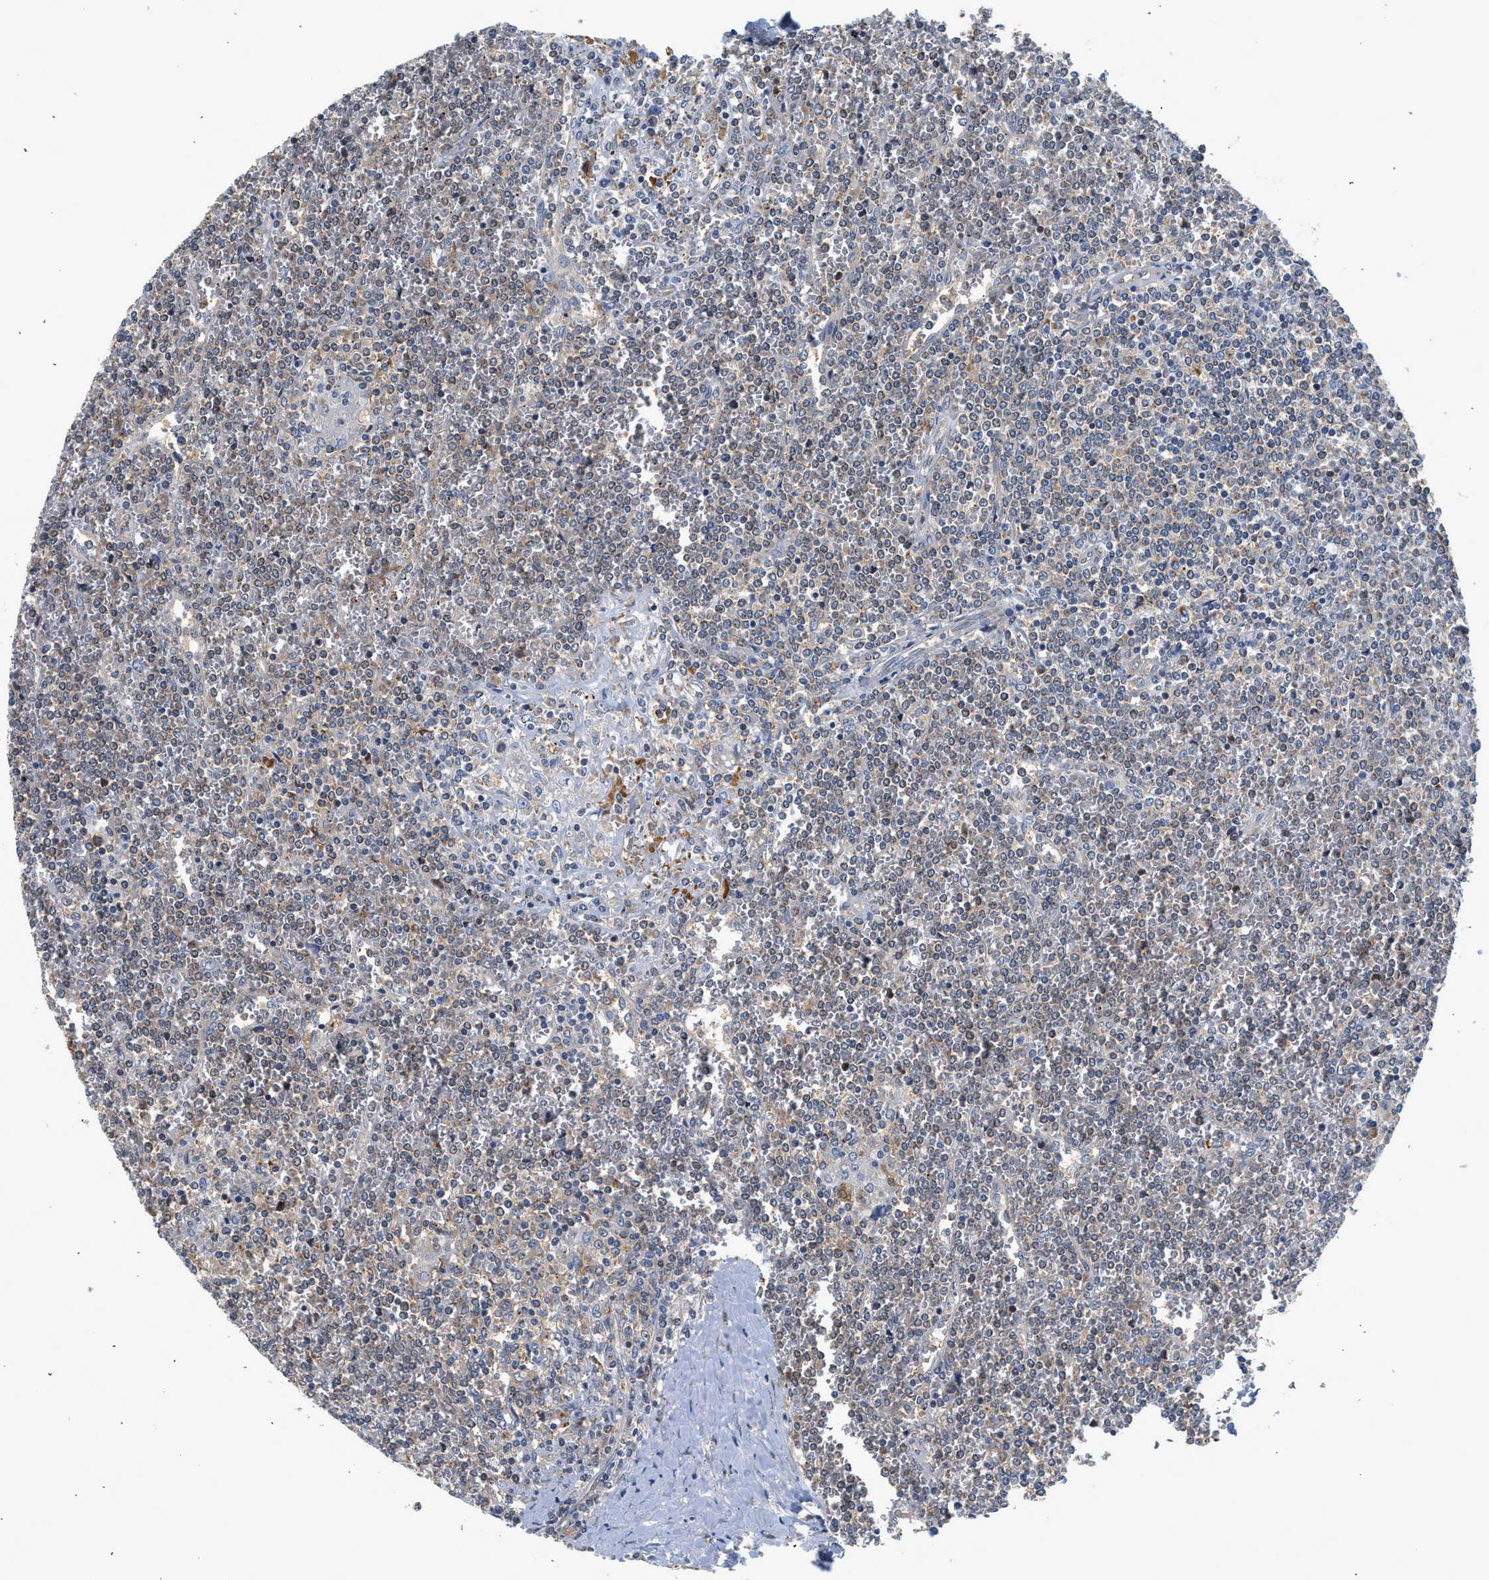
{"staining": {"intensity": "negative", "quantity": "none", "location": "none"}, "tissue": "lymphoma", "cell_type": "Tumor cells", "image_type": "cancer", "snomed": [{"axis": "morphology", "description": "Malignant lymphoma, non-Hodgkin's type, Low grade"}, {"axis": "topography", "description": "Spleen"}], "caption": "Immunohistochemistry image of human lymphoma stained for a protein (brown), which reveals no staining in tumor cells.", "gene": "POLG2", "patient": {"sex": "female", "age": 19}}